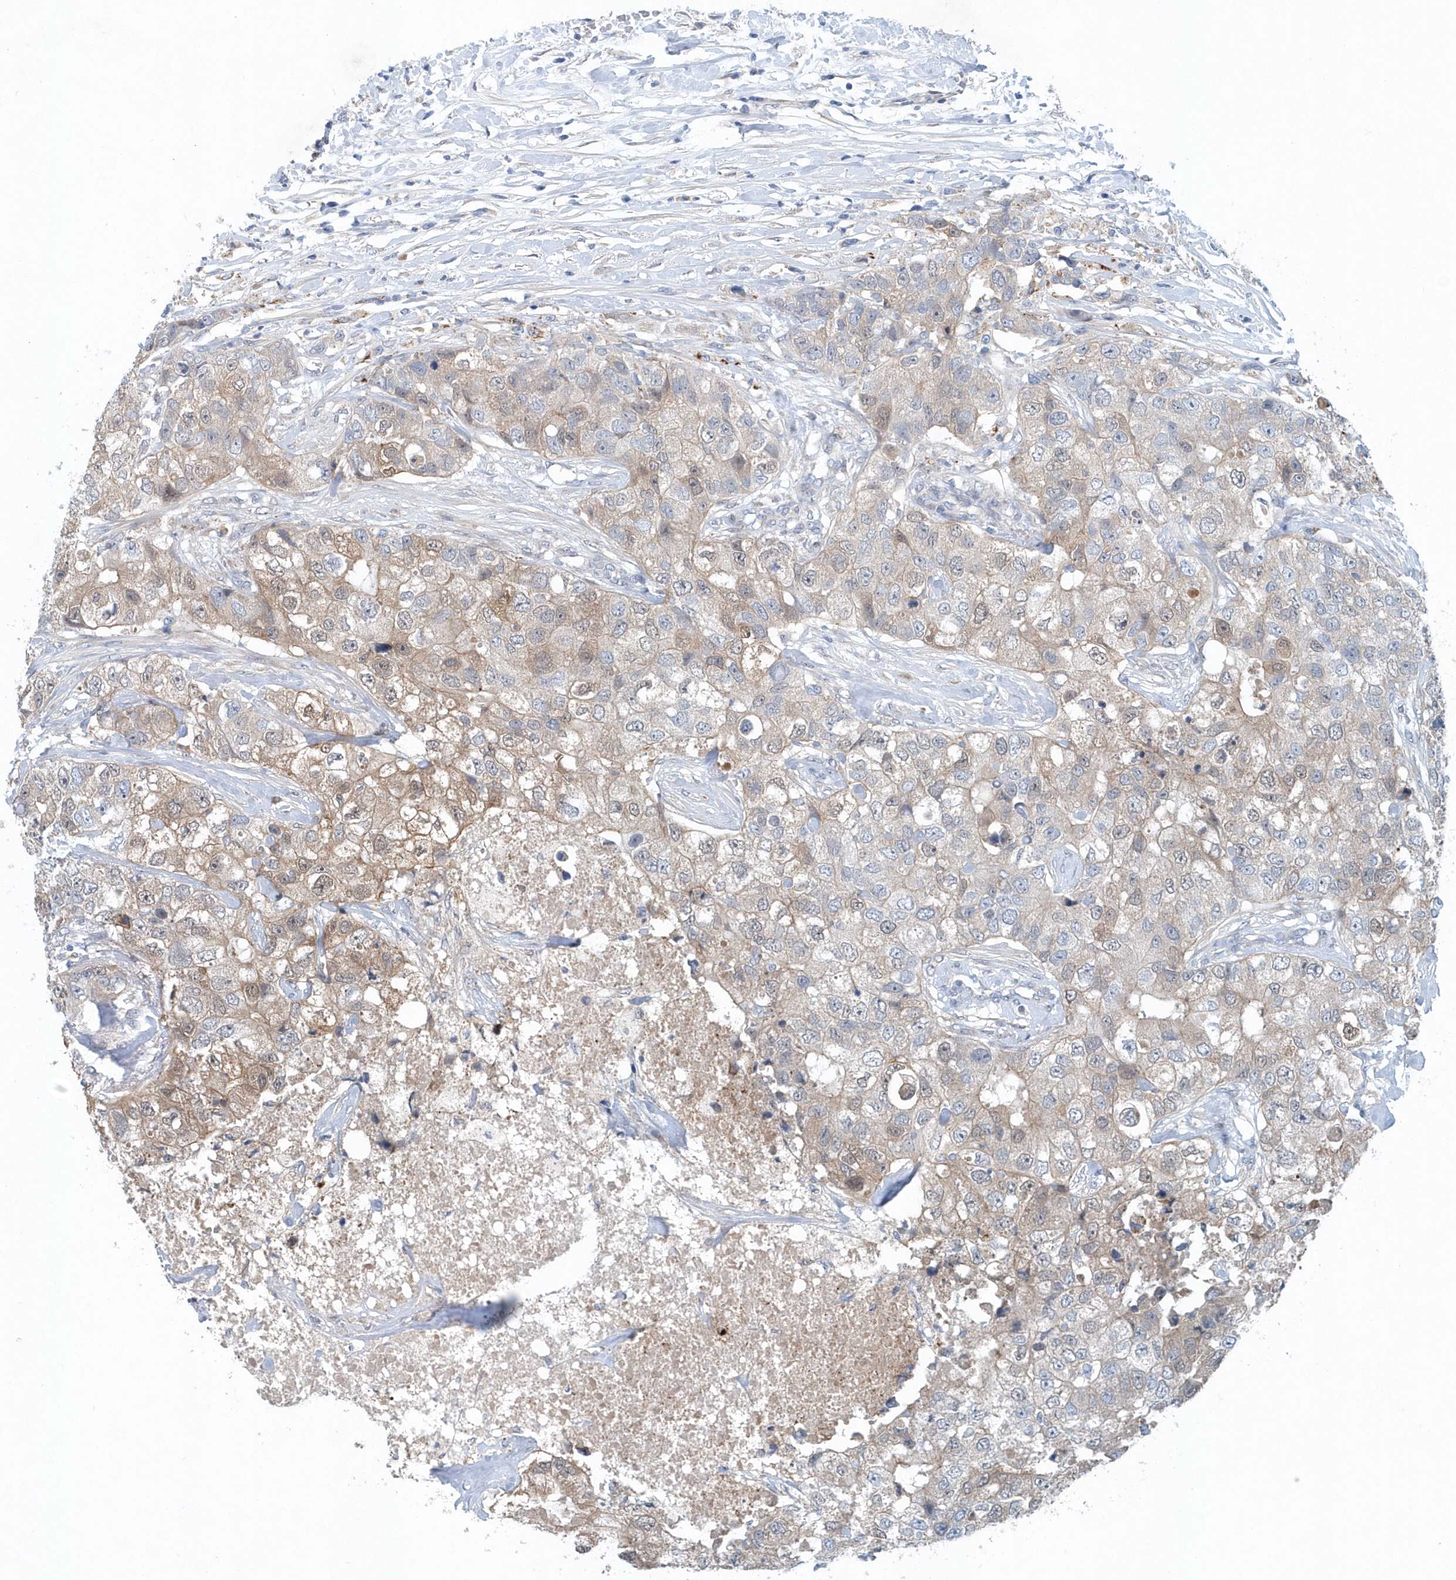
{"staining": {"intensity": "moderate", "quantity": "<25%", "location": "cytoplasmic/membranous"}, "tissue": "breast cancer", "cell_type": "Tumor cells", "image_type": "cancer", "snomed": [{"axis": "morphology", "description": "Duct carcinoma"}, {"axis": "topography", "description": "Breast"}], "caption": "Protein staining of breast intraductal carcinoma tissue reveals moderate cytoplasmic/membranous expression in approximately <25% of tumor cells. Immunohistochemistry stains the protein in brown and the nuclei are stained blue.", "gene": "PFN2", "patient": {"sex": "female", "age": 62}}